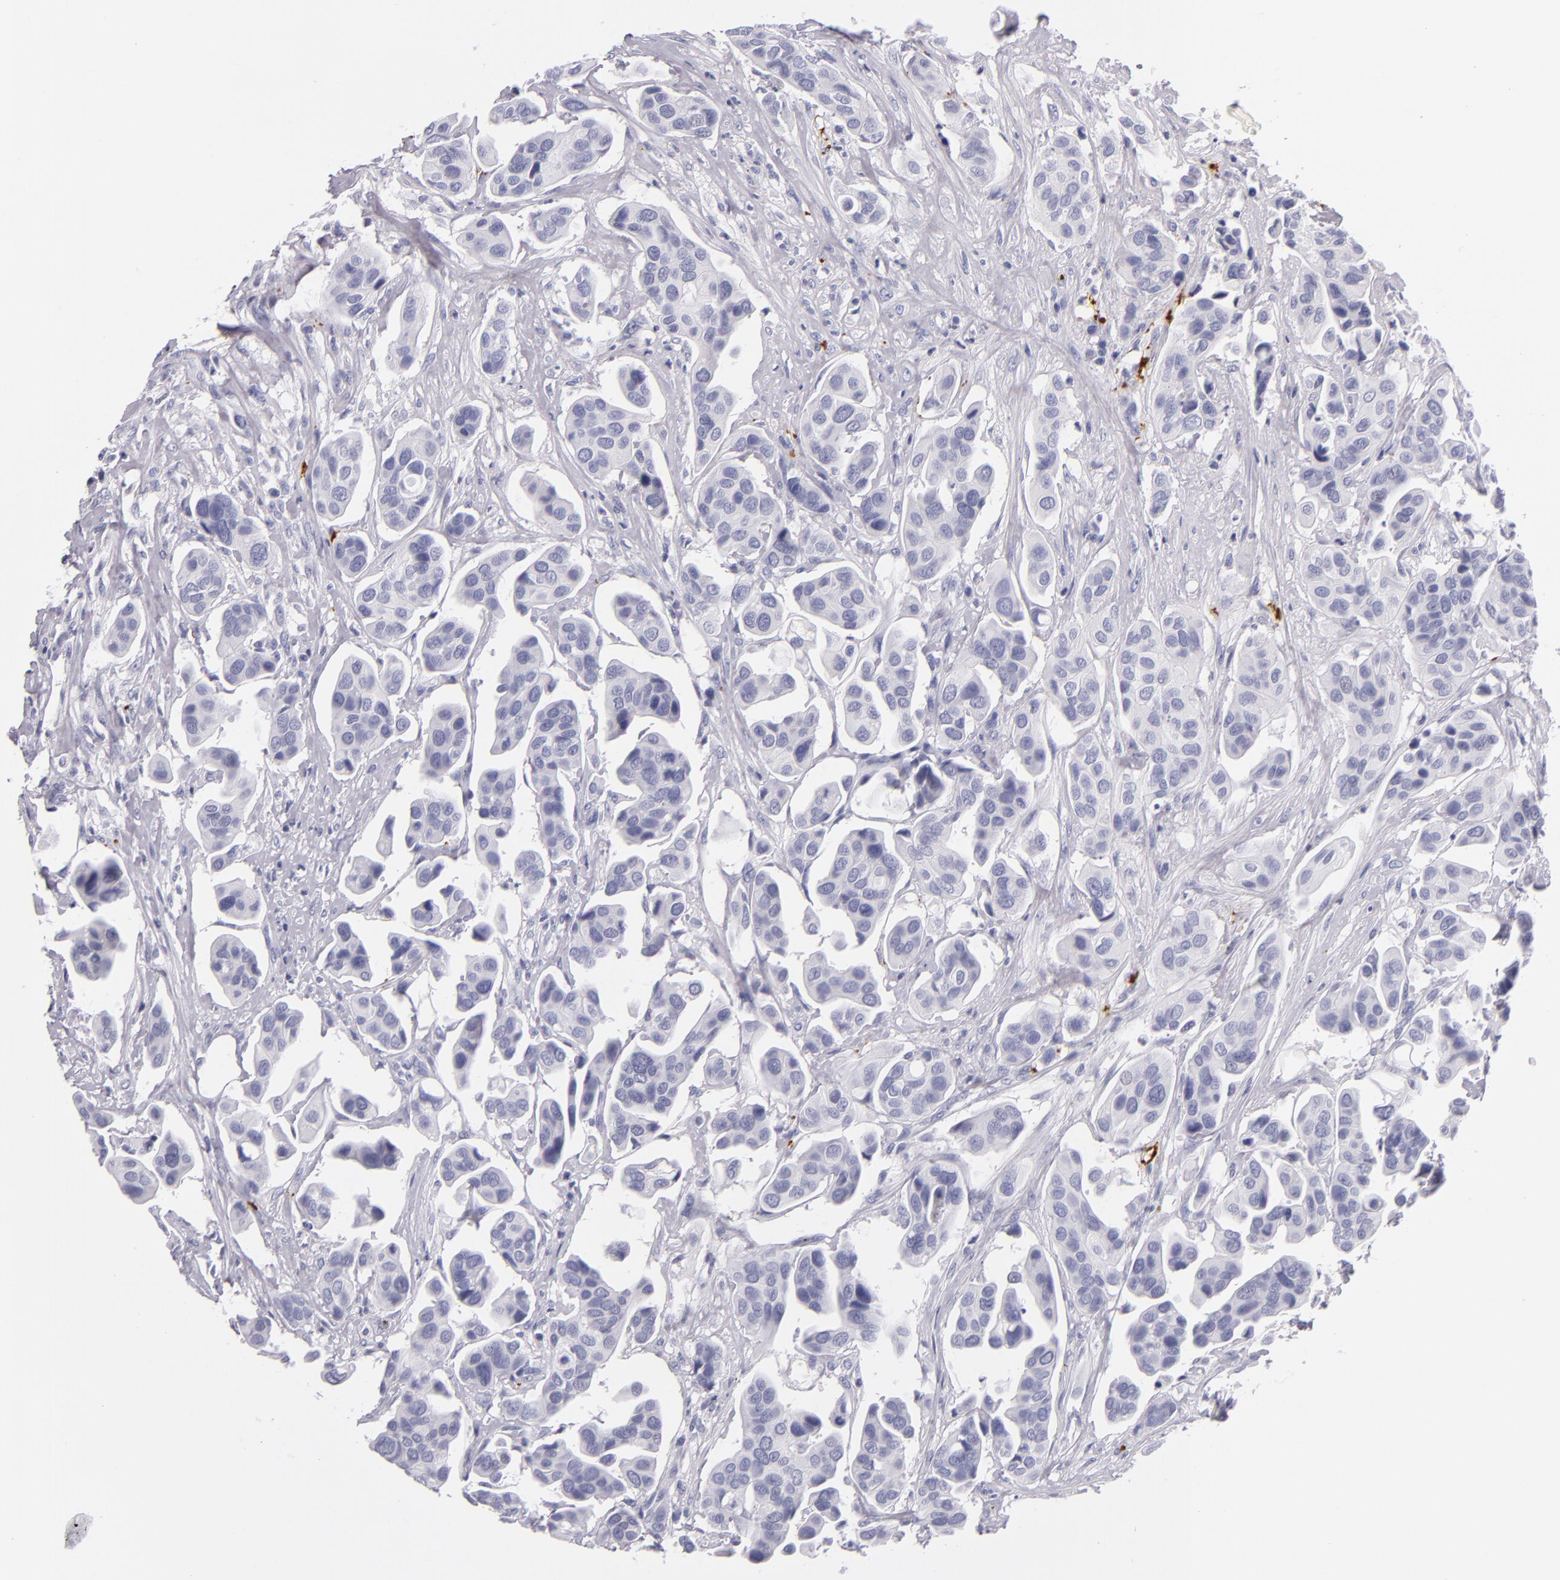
{"staining": {"intensity": "negative", "quantity": "none", "location": "none"}, "tissue": "urothelial cancer", "cell_type": "Tumor cells", "image_type": "cancer", "snomed": [{"axis": "morphology", "description": "Adenocarcinoma, NOS"}, {"axis": "topography", "description": "Urinary bladder"}], "caption": "Immunohistochemistry (IHC) micrograph of neoplastic tissue: human urothelial cancer stained with DAB shows no significant protein expression in tumor cells.", "gene": "GP1BA", "patient": {"sex": "male", "age": 61}}